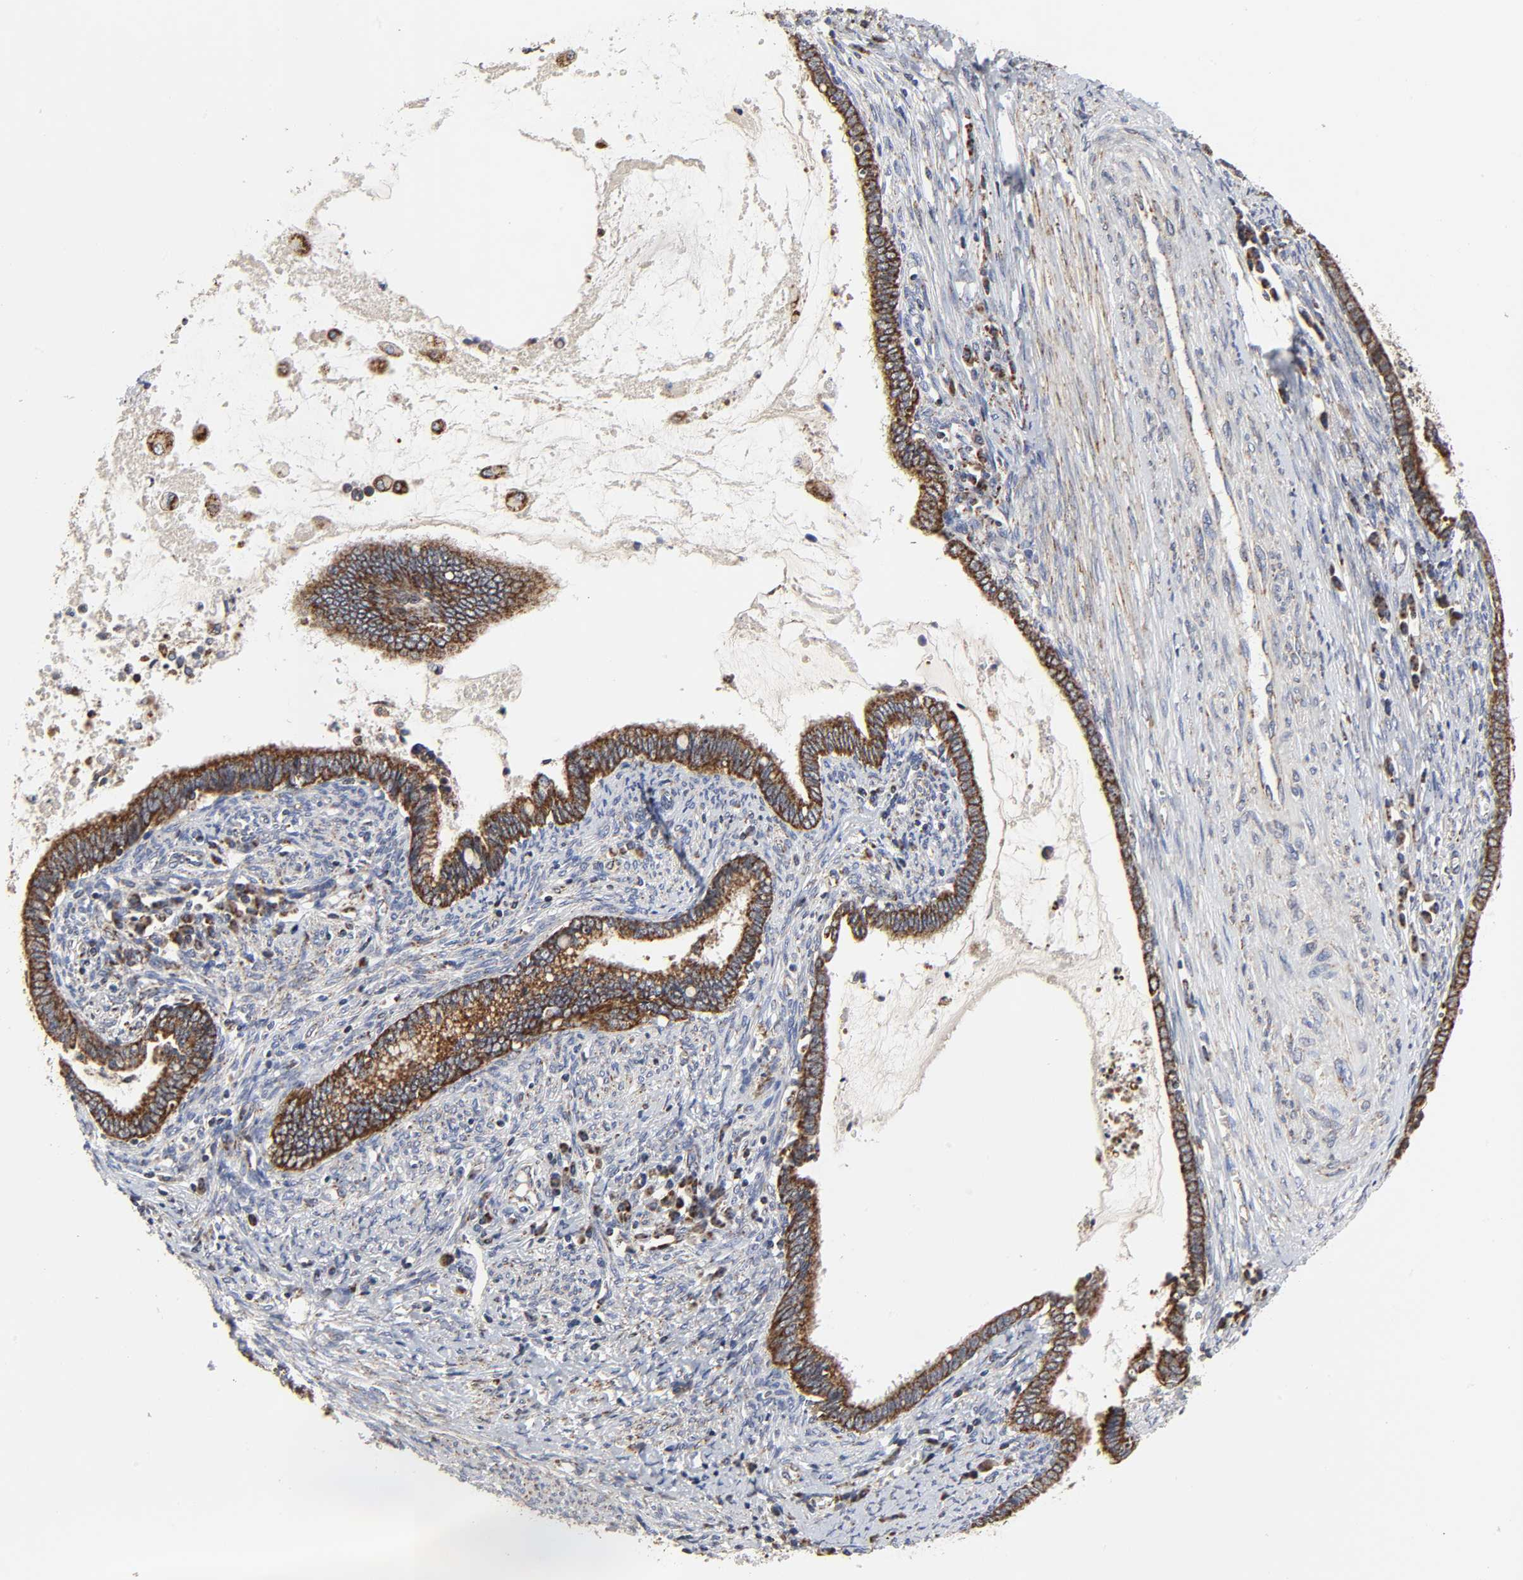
{"staining": {"intensity": "strong", "quantity": ">75%", "location": "cytoplasmic/membranous"}, "tissue": "cervical cancer", "cell_type": "Tumor cells", "image_type": "cancer", "snomed": [{"axis": "morphology", "description": "Adenocarcinoma, NOS"}, {"axis": "topography", "description": "Cervix"}], "caption": "The immunohistochemical stain shows strong cytoplasmic/membranous staining in tumor cells of adenocarcinoma (cervical) tissue.", "gene": "COX6B1", "patient": {"sex": "female", "age": 44}}